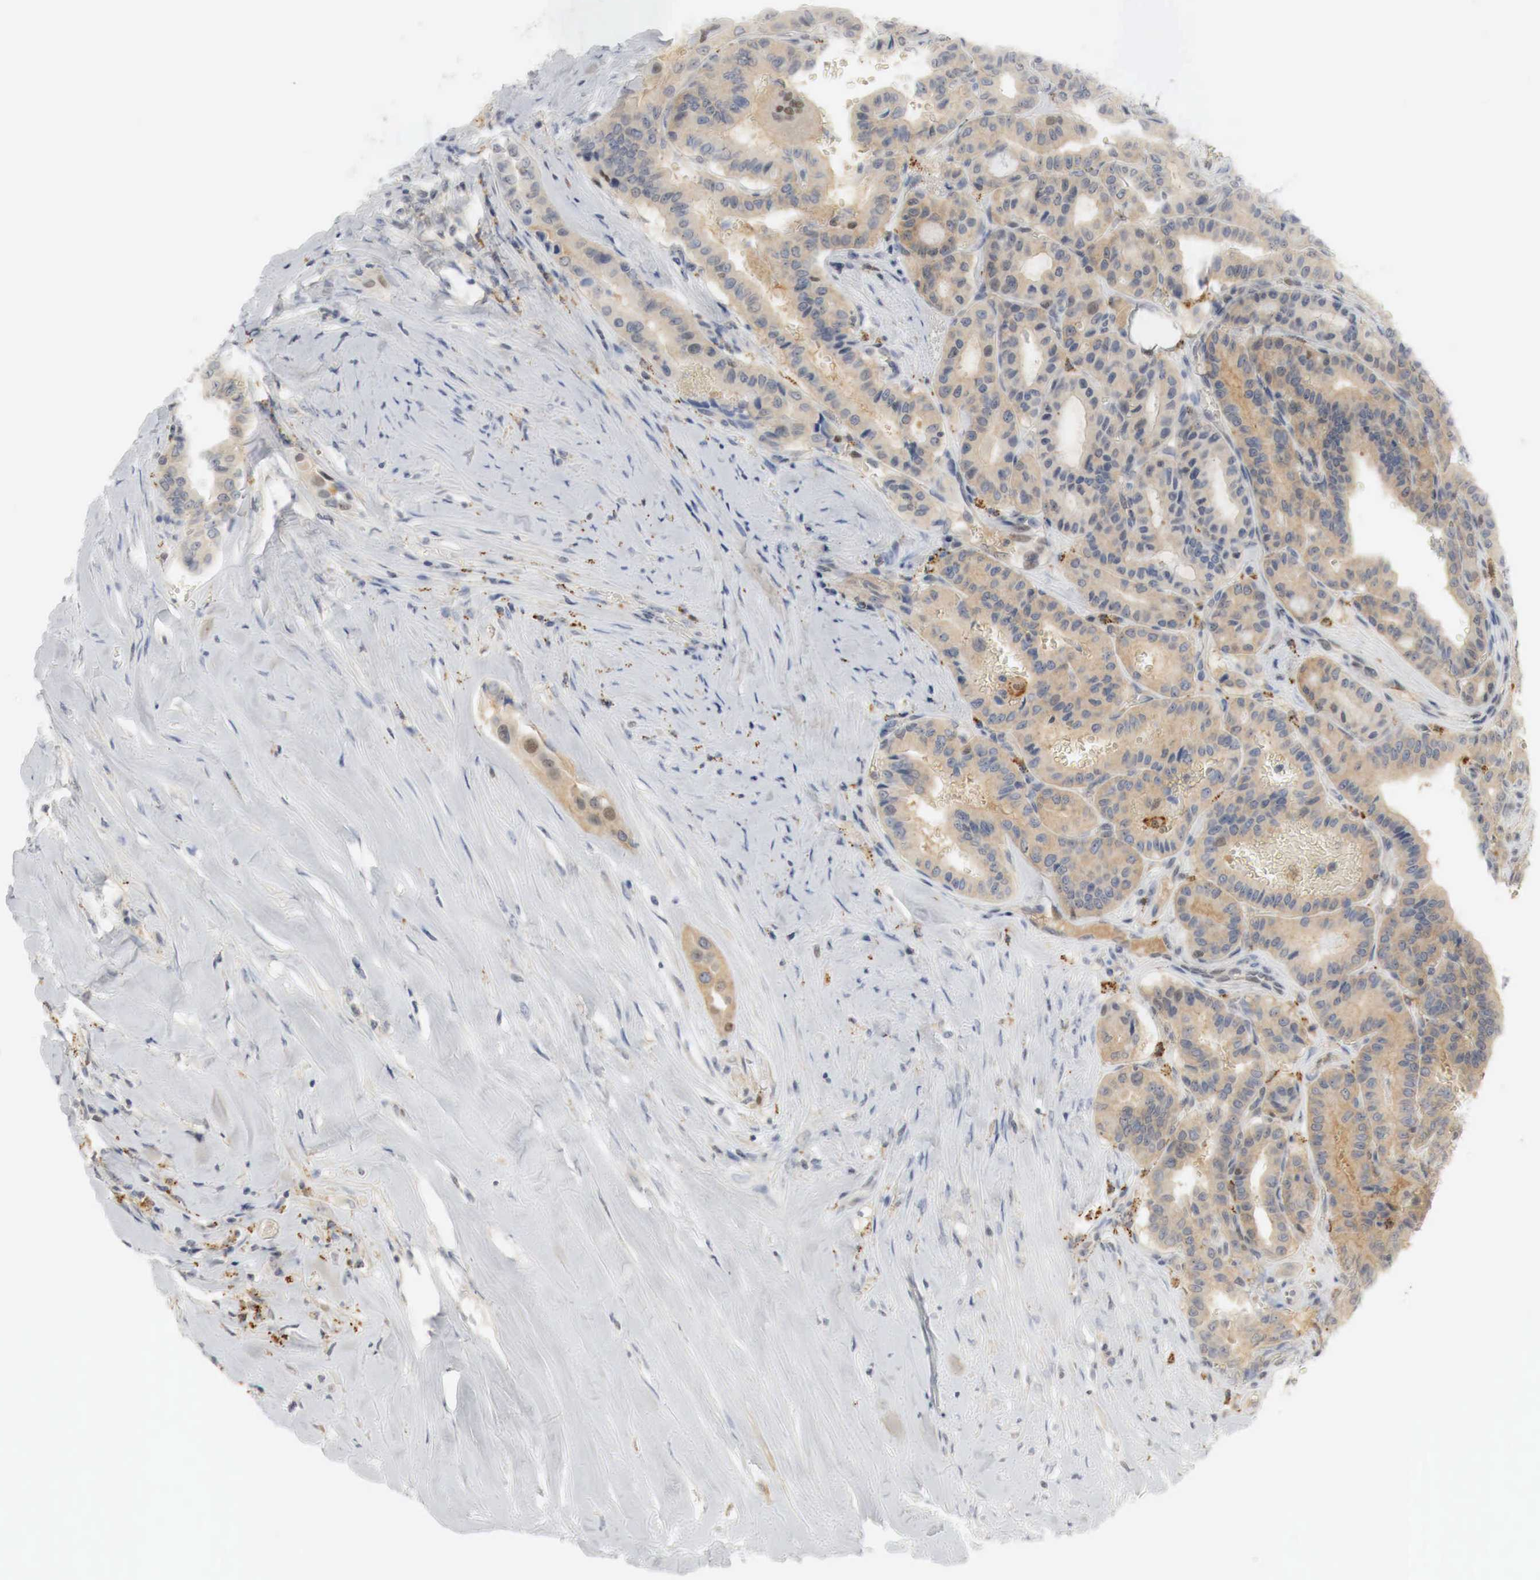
{"staining": {"intensity": "moderate", "quantity": "25%-75%", "location": "cytoplasmic/membranous,nuclear"}, "tissue": "thyroid cancer", "cell_type": "Tumor cells", "image_type": "cancer", "snomed": [{"axis": "morphology", "description": "Papillary adenocarcinoma, NOS"}, {"axis": "topography", "description": "Thyroid gland"}], "caption": "Protein staining reveals moderate cytoplasmic/membranous and nuclear staining in about 25%-75% of tumor cells in thyroid cancer. Ihc stains the protein in brown and the nuclei are stained blue.", "gene": "MYC", "patient": {"sex": "male", "age": 87}}